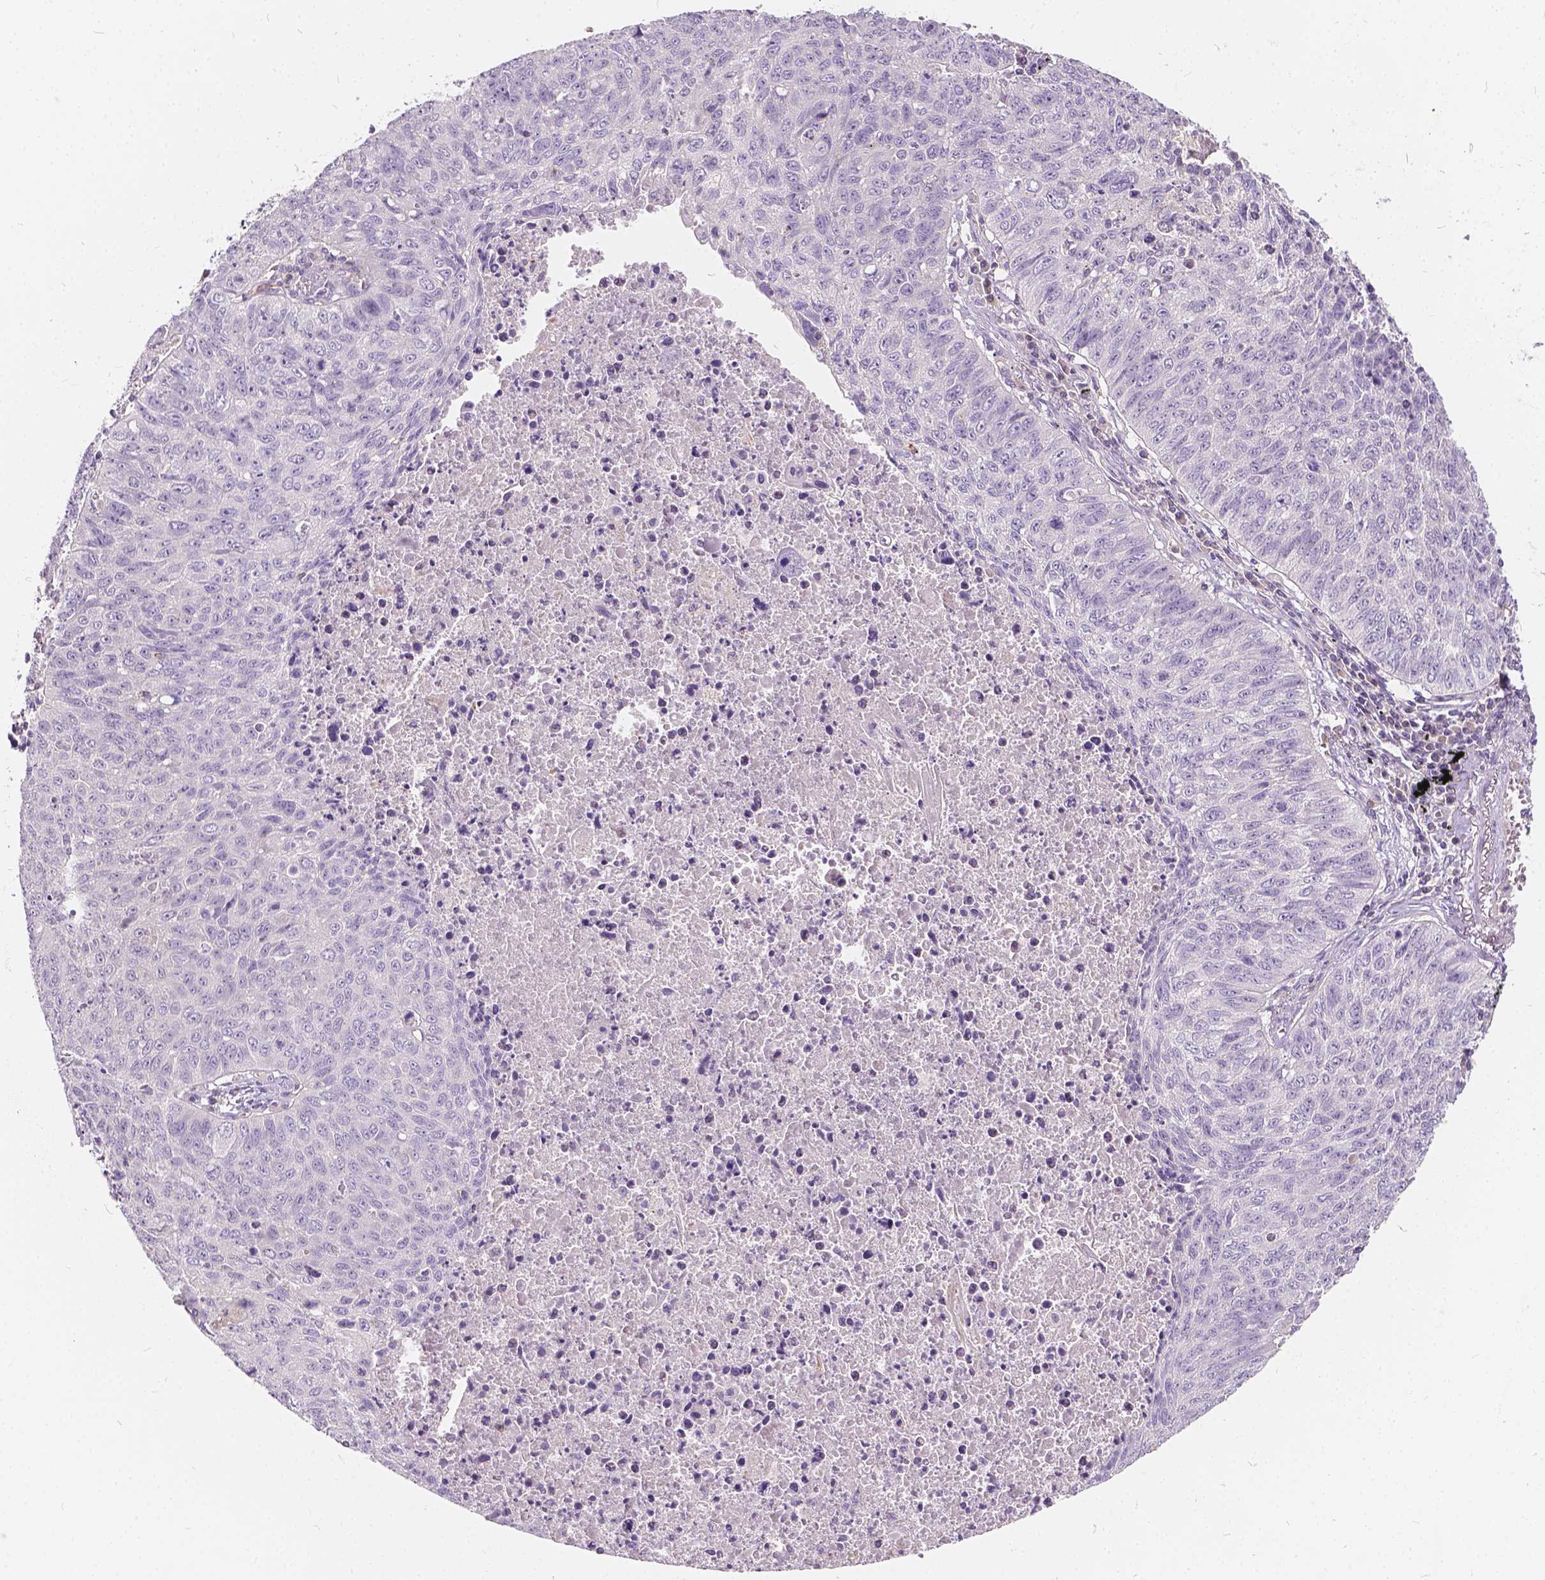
{"staining": {"intensity": "negative", "quantity": "none", "location": "none"}, "tissue": "lung cancer", "cell_type": "Tumor cells", "image_type": "cancer", "snomed": [{"axis": "morphology", "description": "Normal morphology"}, {"axis": "morphology", "description": "Aneuploidy"}, {"axis": "morphology", "description": "Squamous cell carcinoma, NOS"}, {"axis": "topography", "description": "Lymph node"}, {"axis": "topography", "description": "Lung"}], "caption": "This image is of lung aneuploidy stained with immunohistochemistry (IHC) to label a protein in brown with the nuclei are counter-stained blue. There is no staining in tumor cells. (DAB immunohistochemistry visualized using brightfield microscopy, high magnification).", "gene": "KIAA0513", "patient": {"sex": "female", "age": 76}}